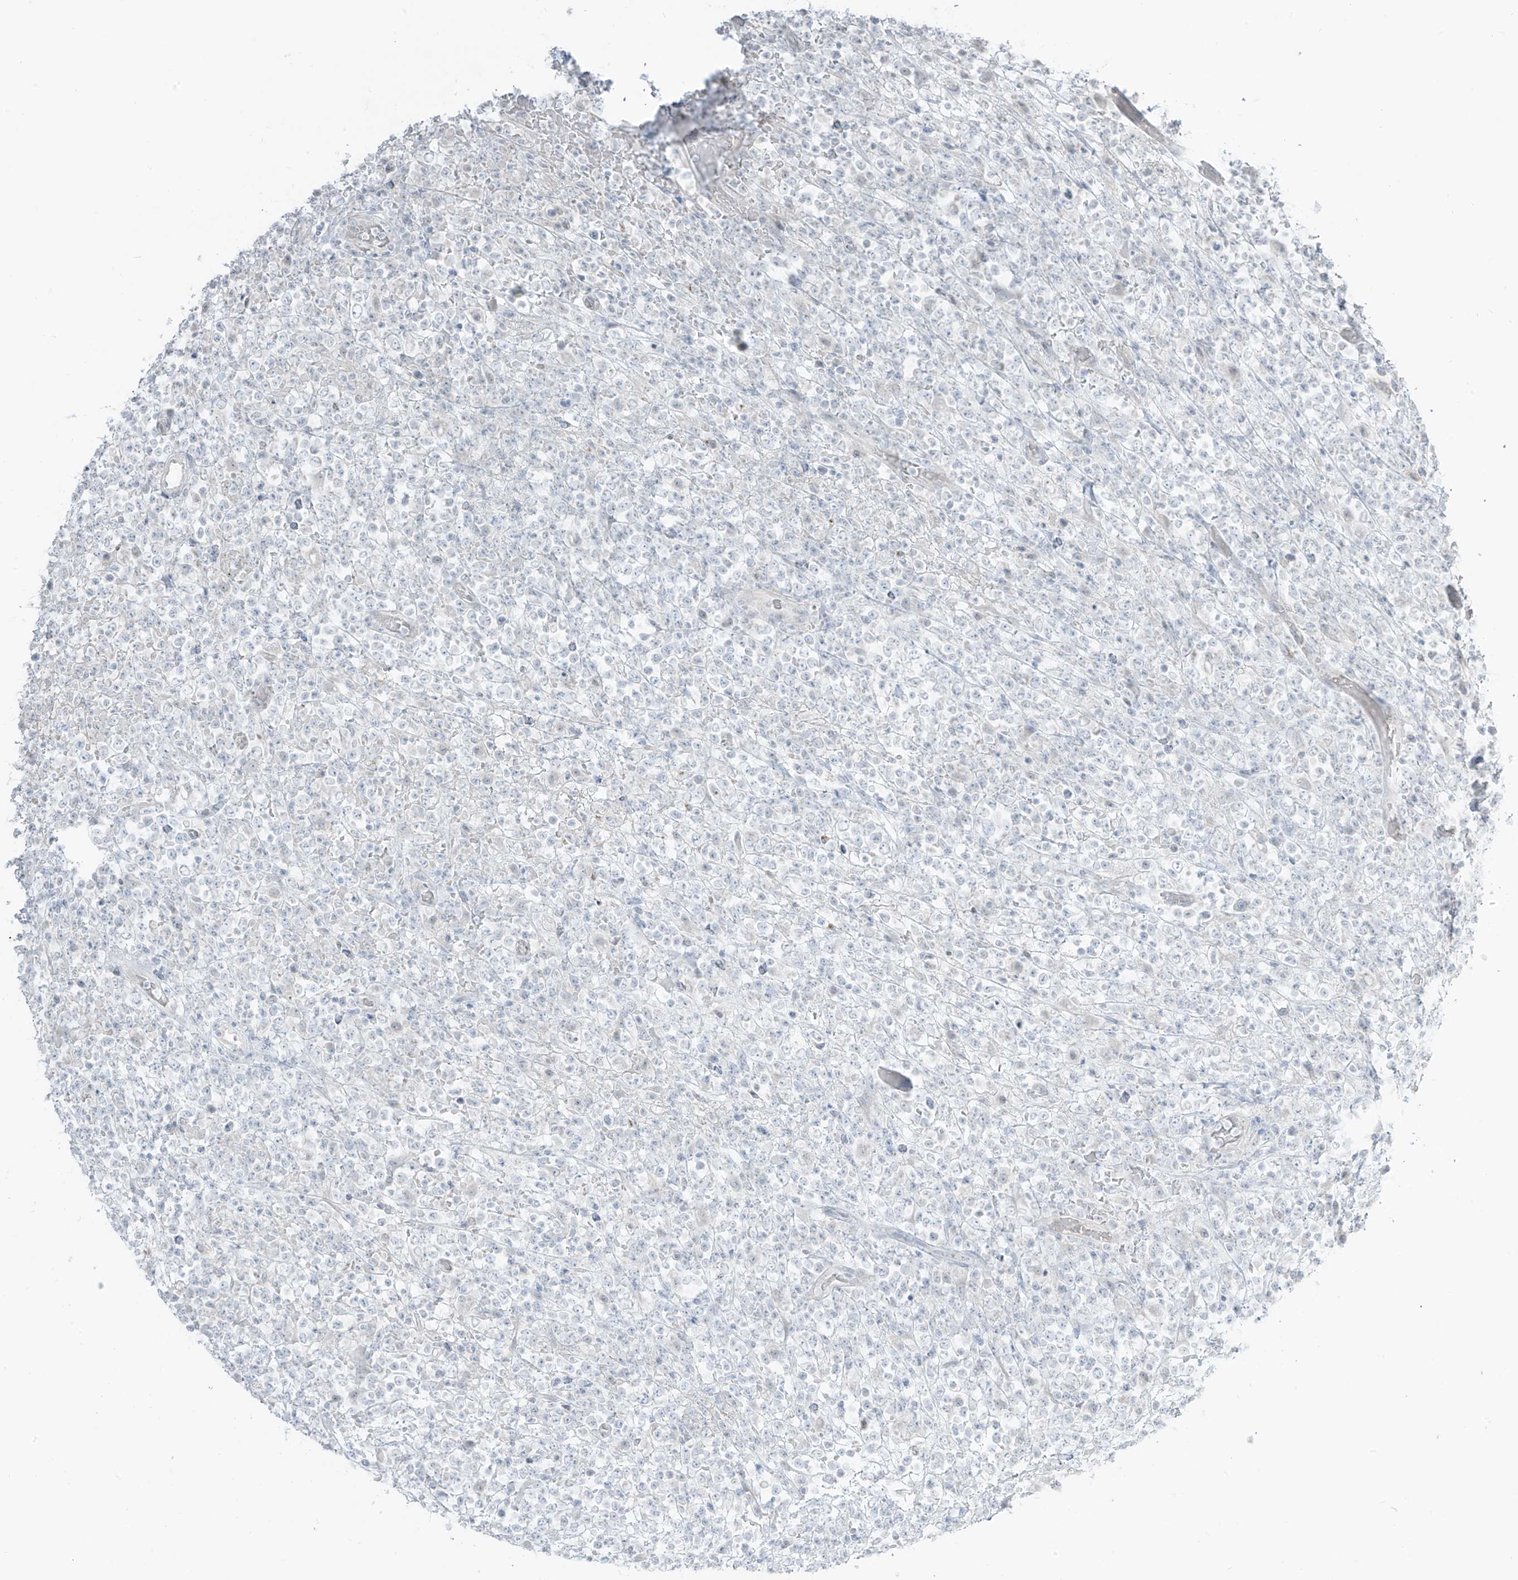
{"staining": {"intensity": "negative", "quantity": "none", "location": "none"}, "tissue": "lymphoma", "cell_type": "Tumor cells", "image_type": "cancer", "snomed": [{"axis": "morphology", "description": "Malignant lymphoma, non-Hodgkin's type, High grade"}, {"axis": "topography", "description": "Colon"}], "caption": "Tumor cells are negative for brown protein staining in high-grade malignant lymphoma, non-Hodgkin's type.", "gene": "PRDM6", "patient": {"sex": "female", "age": 53}}